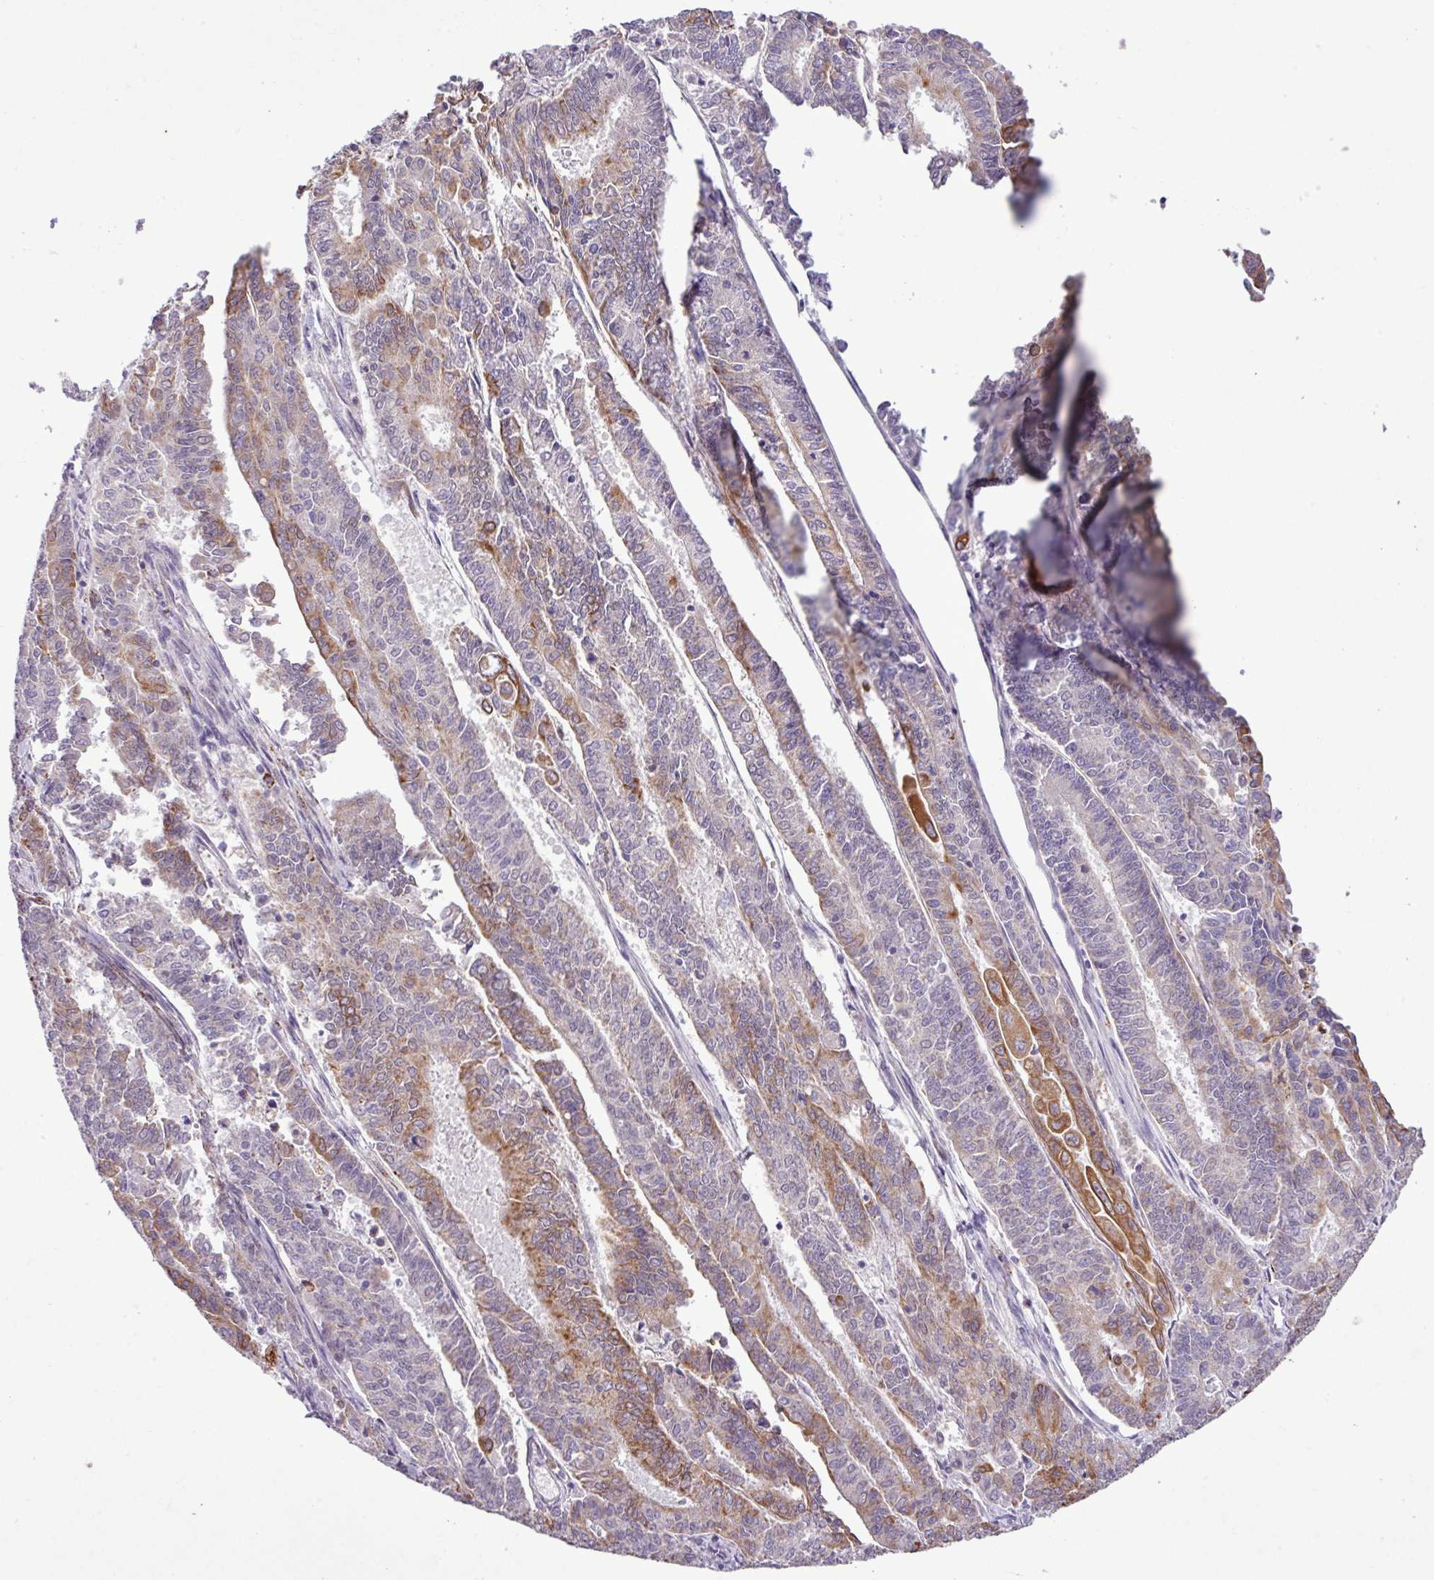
{"staining": {"intensity": "moderate", "quantity": "<25%", "location": "cytoplasmic/membranous"}, "tissue": "endometrial cancer", "cell_type": "Tumor cells", "image_type": "cancer", "snomed": [{"axis": "morphology", "description": "Adenocarcinoma, NOS"}, {"axis": "topography", "description": "Endometrium"}], "caption": "Tumor cells demonstrate low levels of moderate cytoplasmic/membranous staining in about <25% of cells in human endometrial cancer.", "gene": "SGPP1", "patient": {"sex": "female", "age": 59}}